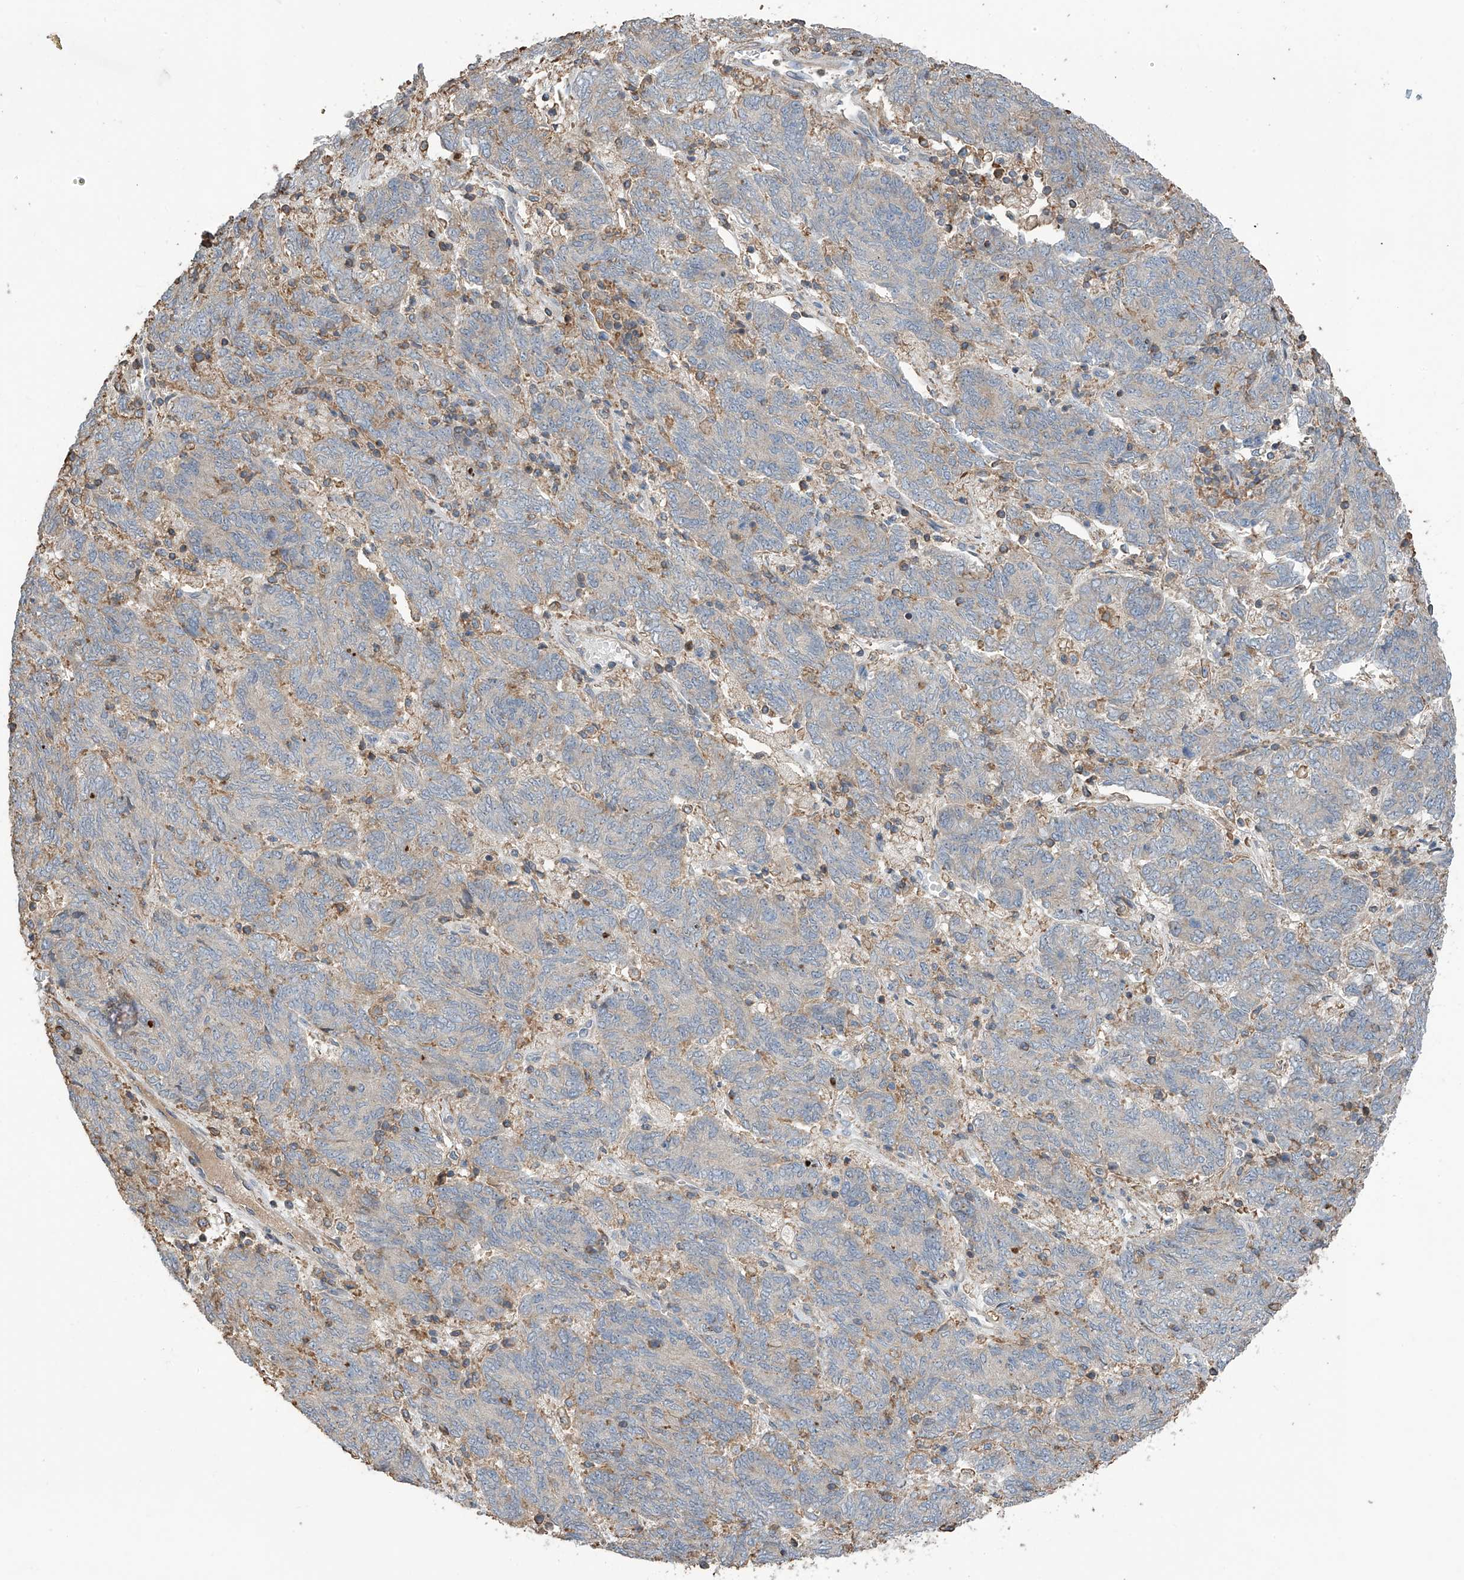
{"staining": {"intensity": "negative", "quantity": "none", "location": "none"}, "tissue": "endometrial cancer", "cell_type": "Tumor cells", "image_type": "cancer", "snomed": [{"axis": "morphology", "description": "Adenocarcinoma, NOS"}, {"axis": "topography", "description": "Endometrium"}], "caption": "An IHC image of endometrial cancer (adenocarcinoma) is shown. There is no staining in tumor cells of endometrial cancer (adenocarcinoma).", "gene": "SLFN14", "patient": {"sex": "female", "age": 80}}